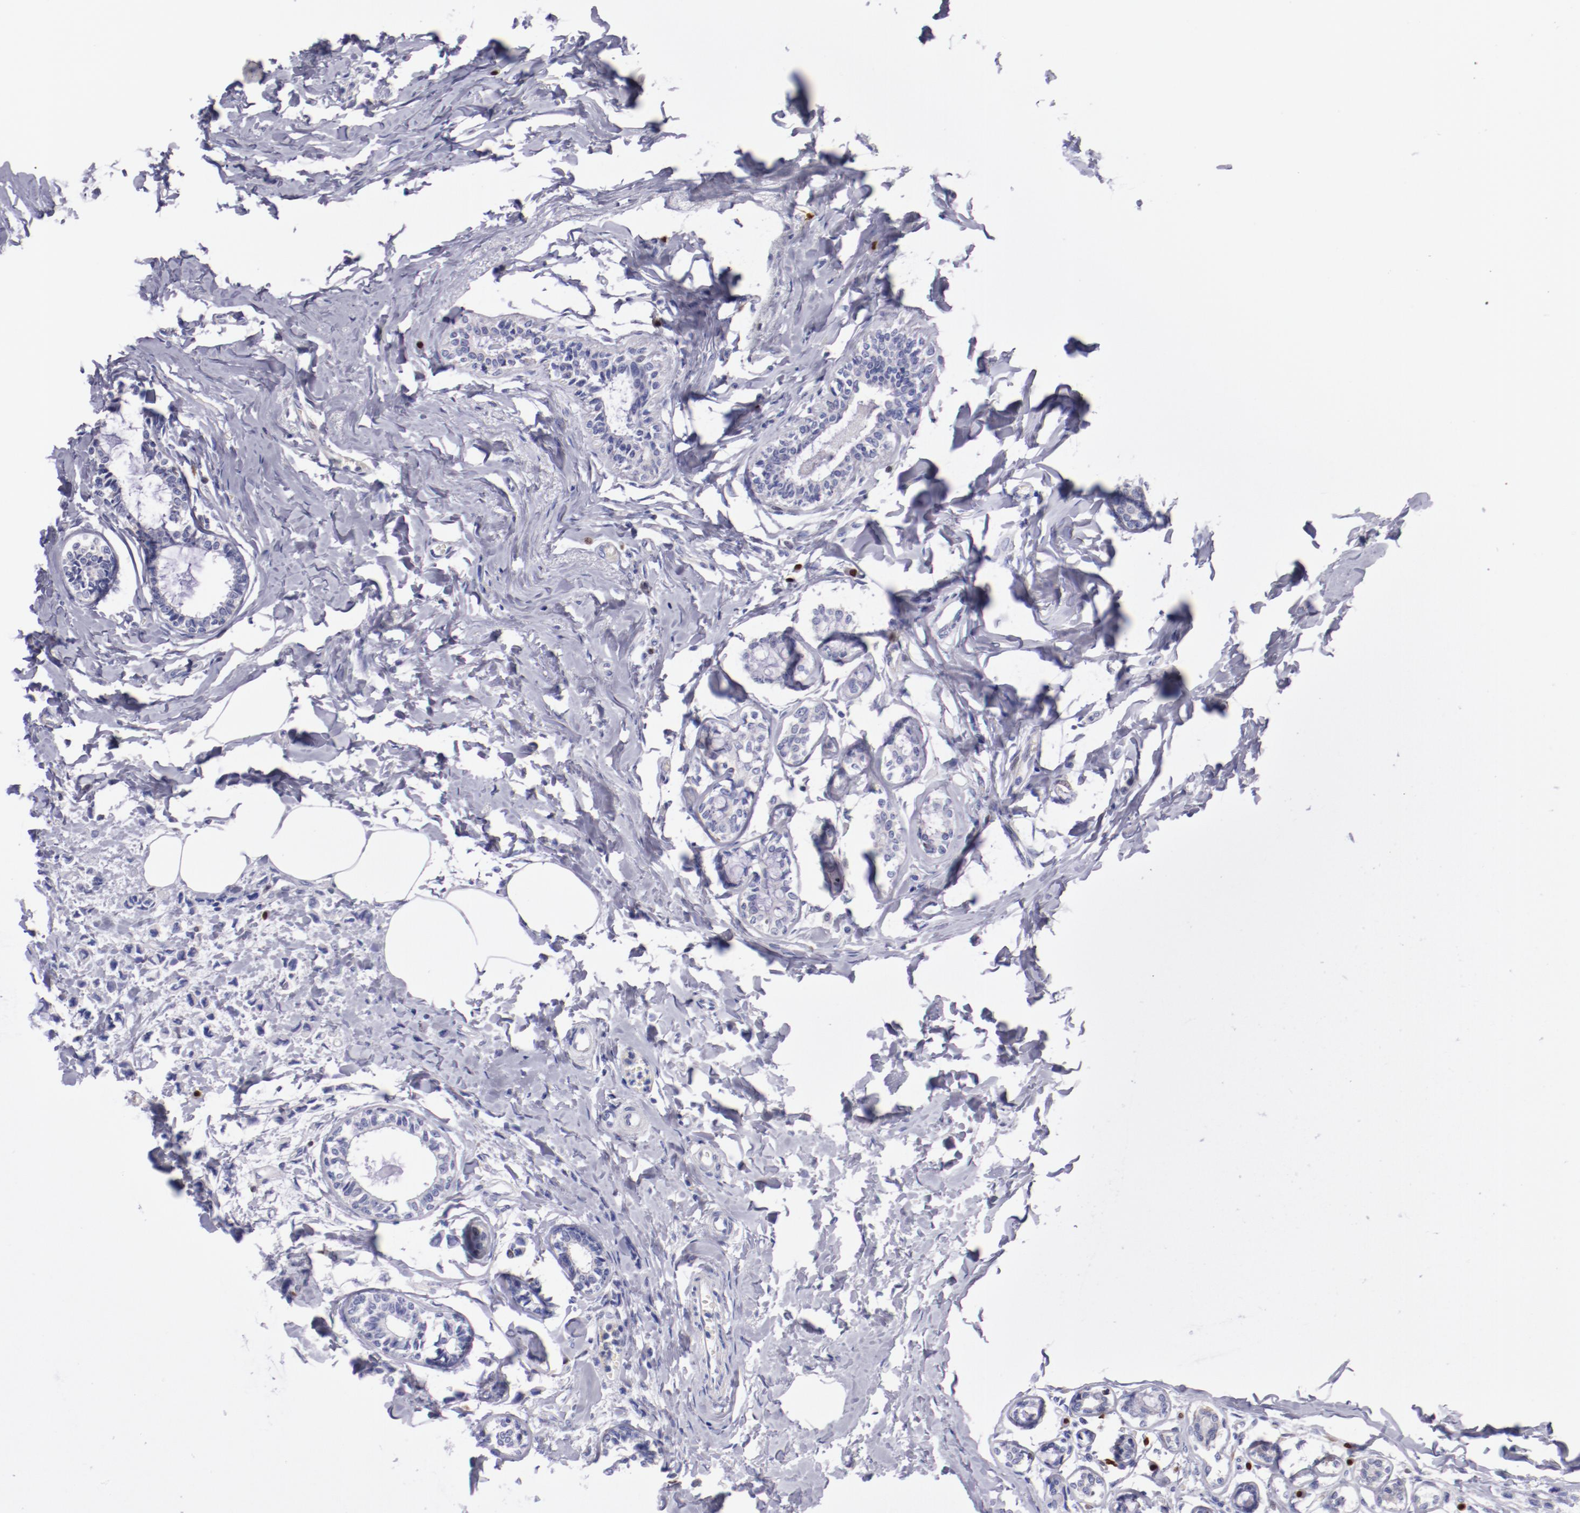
{"staining": {"intensity": "negative", "quantity": "none", "location": "none"}, "tissue": "breast cancer", "cell_type": "Tumor cells", "image_type": "cancer", "snomed": [{"axis": "morphology", "description": "Lobular carcinoma"}, {"axis": "topography", "description": "Breast"}], "caption": "The histopathology image demonstrates no staining of tumor cells in lobular carcinoma (breast). (DAB immunohistochemistry (IHC) visualized using brightfield microscopy, high magnification).", "gene": "IRF8", "patient": {"sex": "female", "age": 51}}